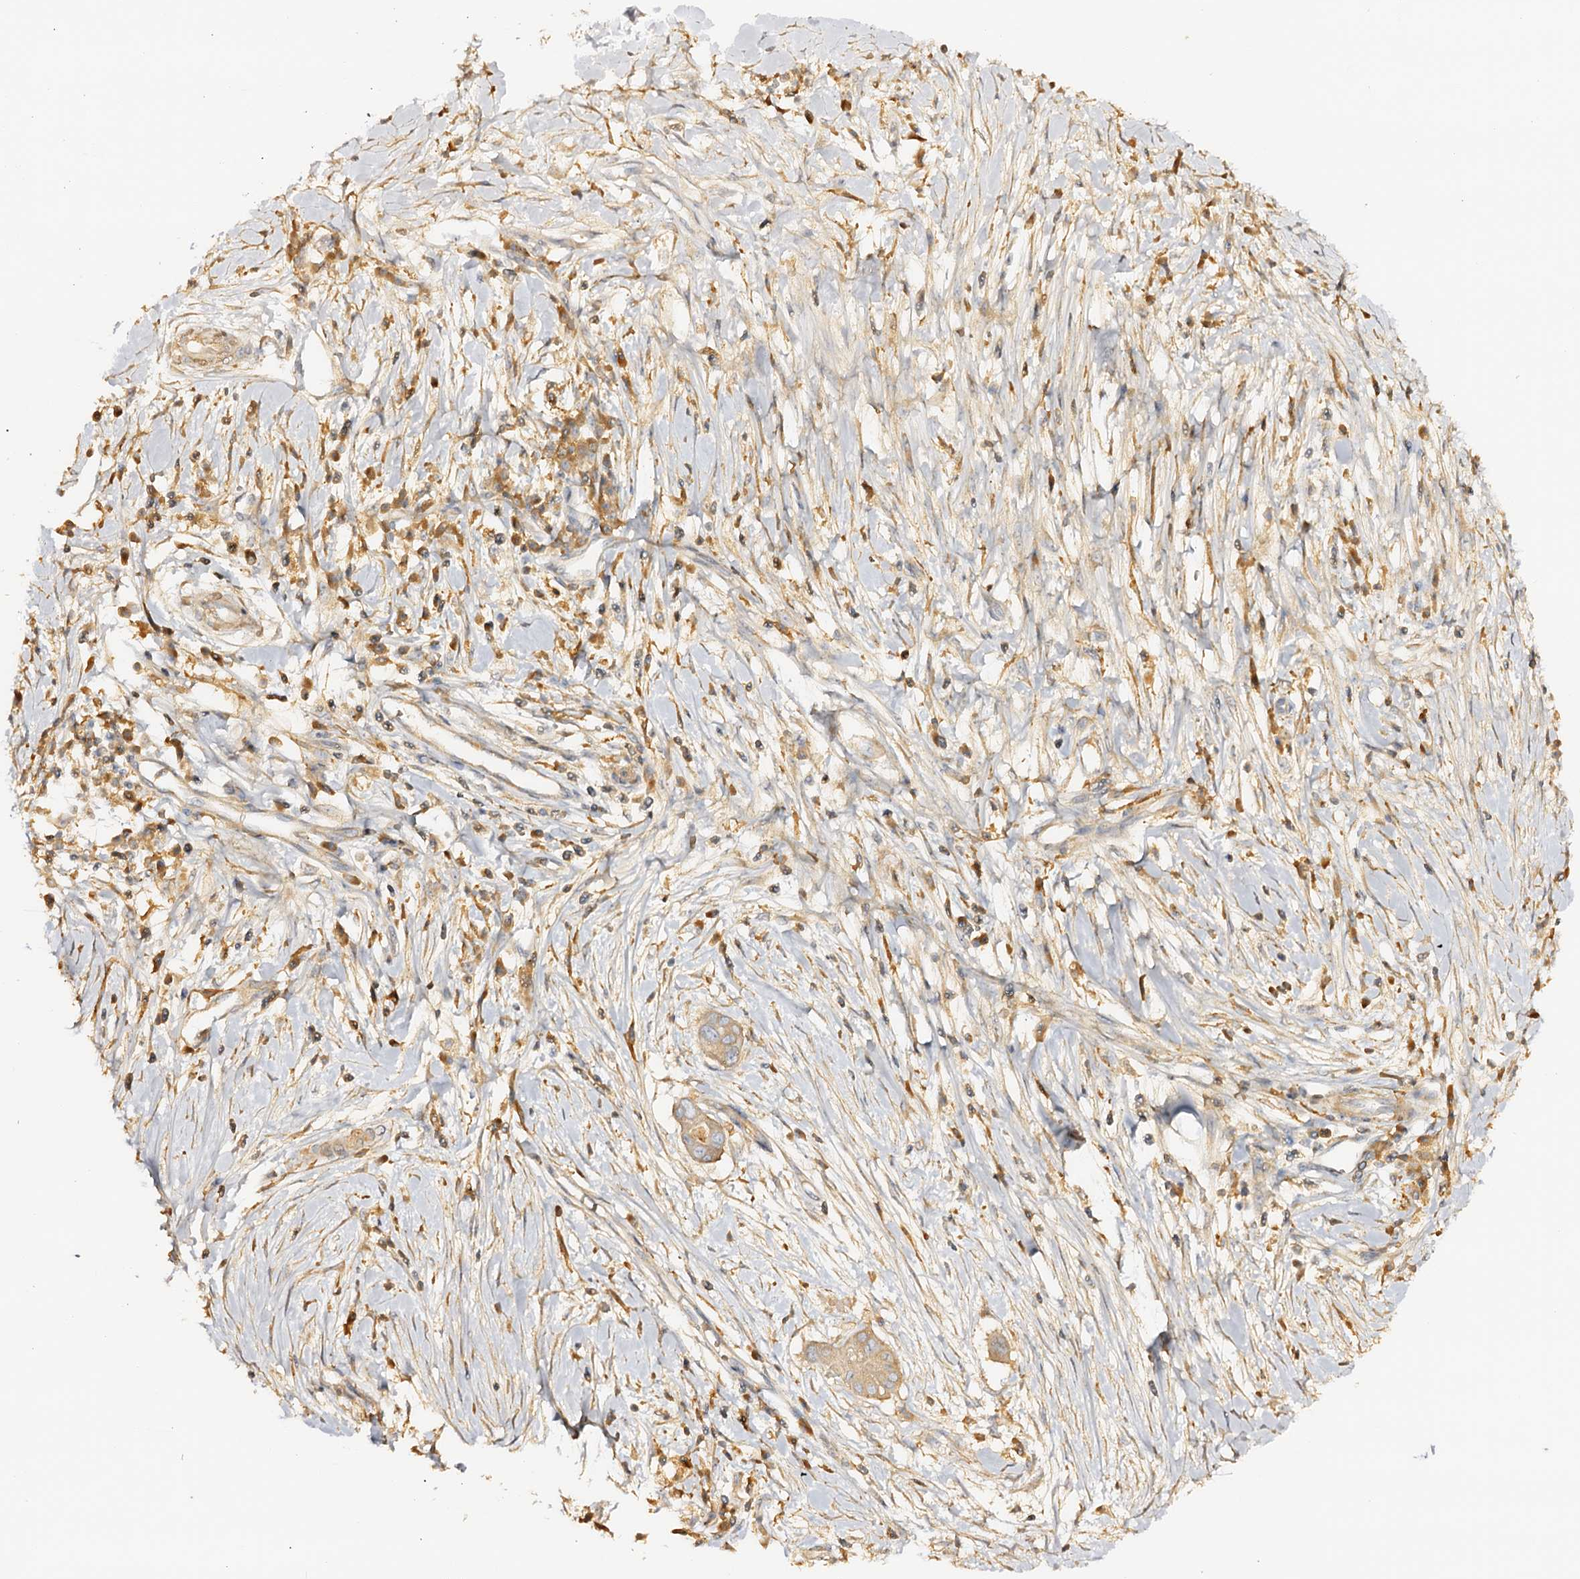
{"staining": {"intensity": "weak", "quantity": ">75%", "location": "cytoplasmic/membranous"}, "tissue": "pancreatic cancer", "cell_type": "Tumor cells", "image_type": "cancer", "snomed": [{"axis": "morphology", "description": "Adenocarcinoma, NOS"}, {"axis": "topography", "description": "Pancreas"}], "caption": "There is low levels of weak cytoplasmic/membranous positivity in tumor cells of adenocarcinoma (pancreatic), as demonstrated by immunohistochemical staining (brown color).", "gene": "DMXL2", "patient": {"sex": "male", "age": 68}}